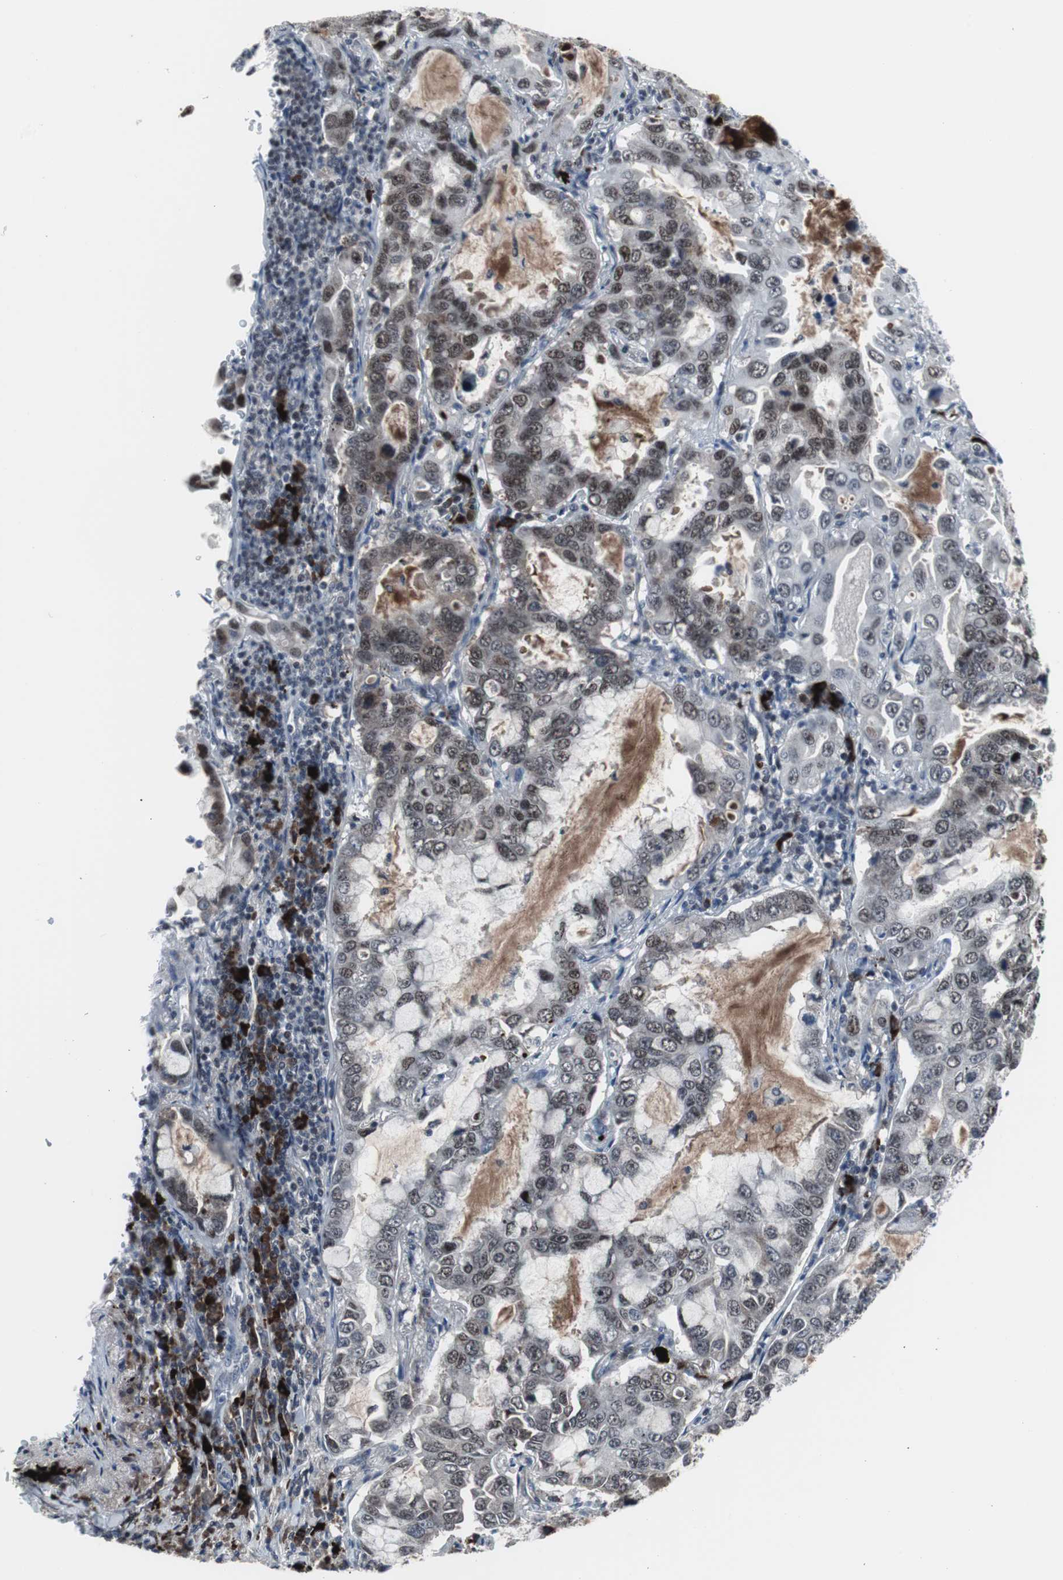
{"staining": {"intensity": "moderate", "quantity": ">75%", "location": "nuclear"}, "tissue": "lung cancer", "cell_type": "Tumor cells", "image_type": "cancer", "snomed": [{"axis": "morphology", "description": "Adenocarcinoma, NOS"}, {"axis": "topography", "description": "Lung"}], "caption": "Adenocarcinoma (lung) stained for a protein demonstrates moderate nuclear positivity in tumor cells. The staining is performed using DAB (3,3'-diaminobenzidine) brown chromogen to label protein expression. The nuclei are counter-stained blue using hematoxylin.", "gene": "DOK1", "patient": {"sex": "male", "age": 64}}